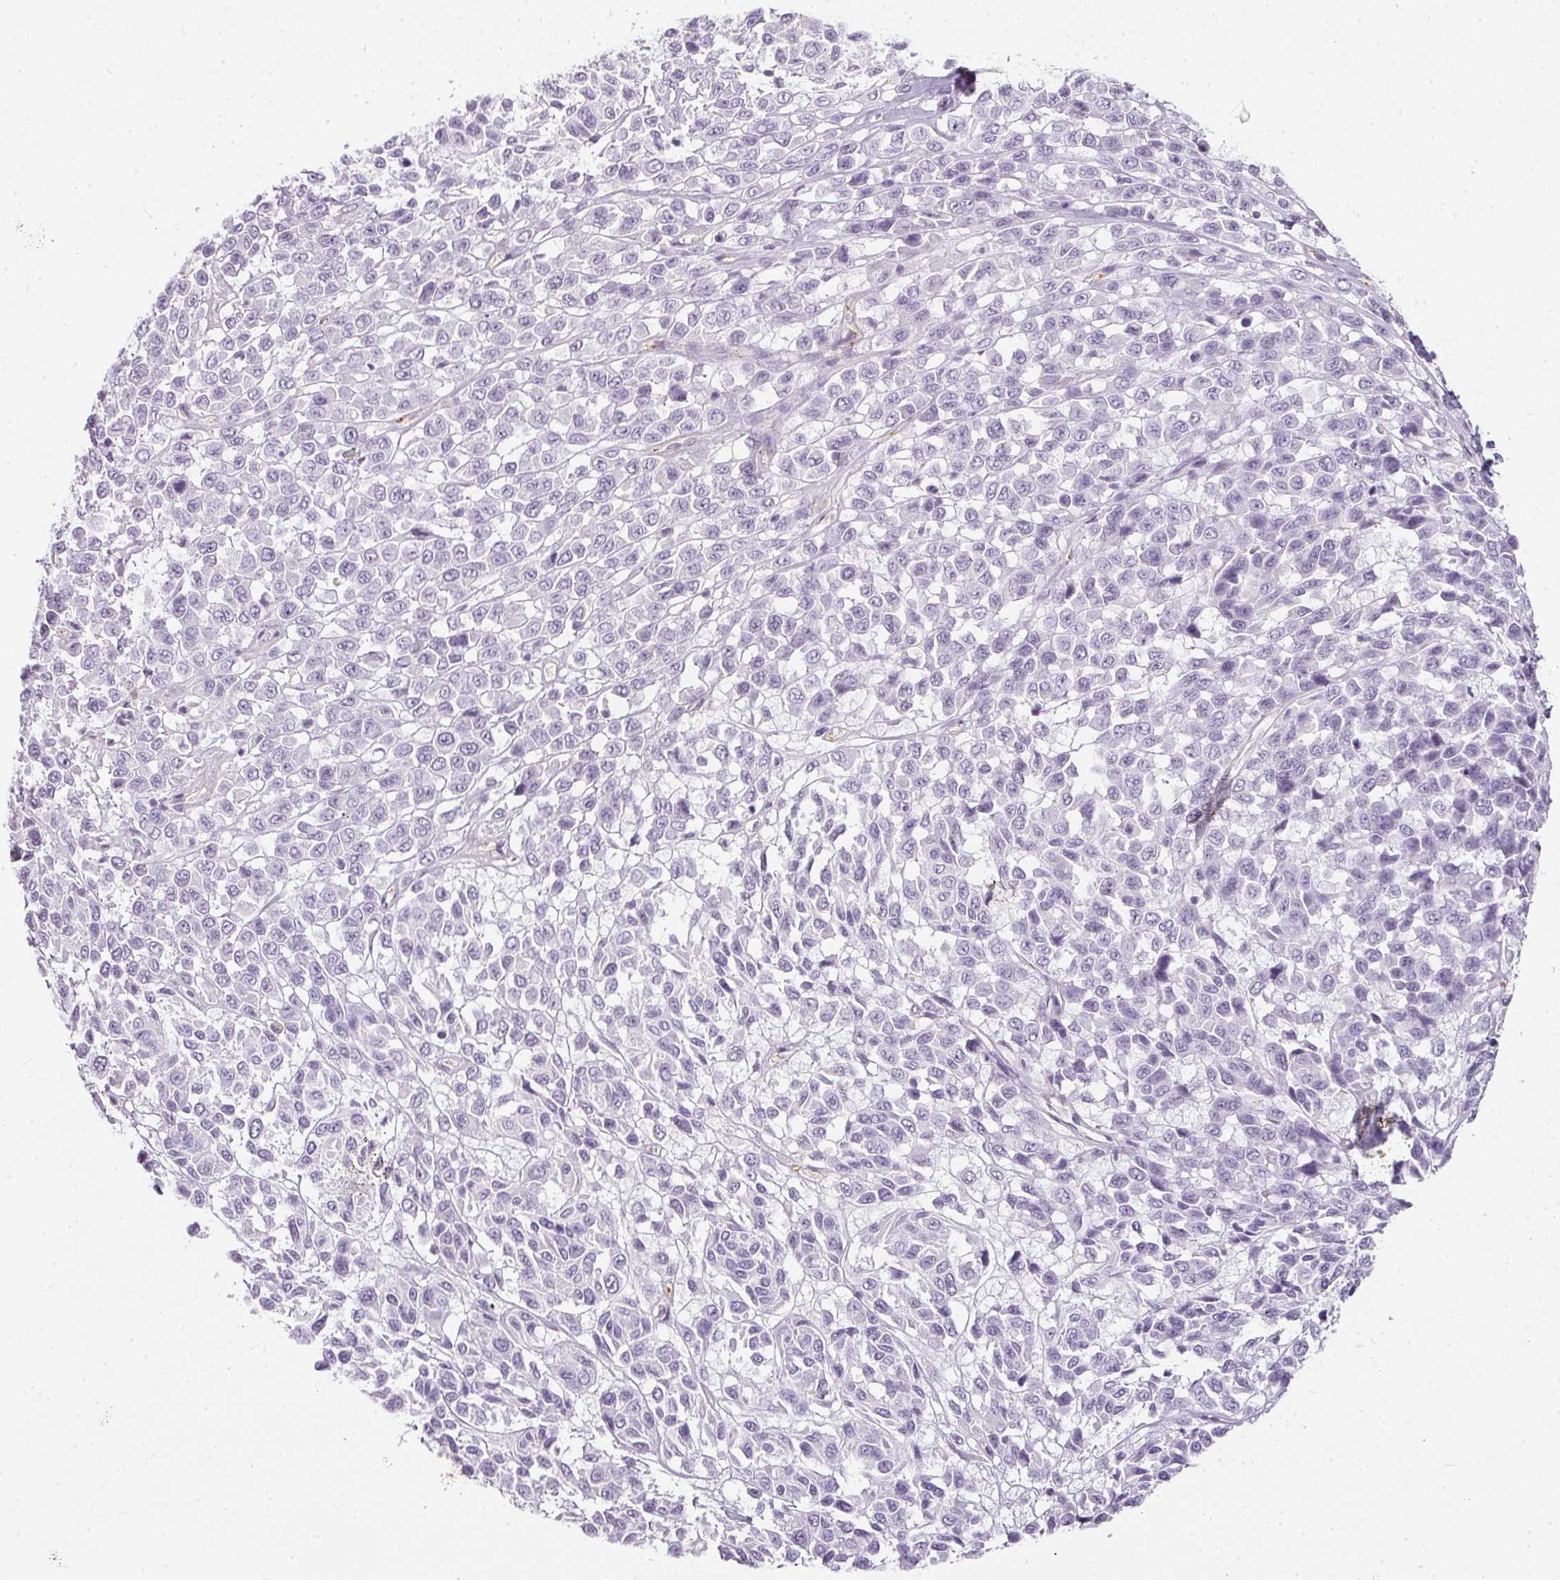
{"staining": {"intensity": "negative", "quantity": "none", "location": "none"}, "tissue": "melanoma", "cell_type": "Tumor cells", "image_type": "cancer", "snomed": [{"axis": "morphology", "description": "Malignant melanoma, NOS"}, {"axis": "topography", "description": "Skin"}], "caption": "Tumor cells show no significant expression in melanoma.", "gene": "TMEM42", "patient": {"sex": "female", "age": 66}}